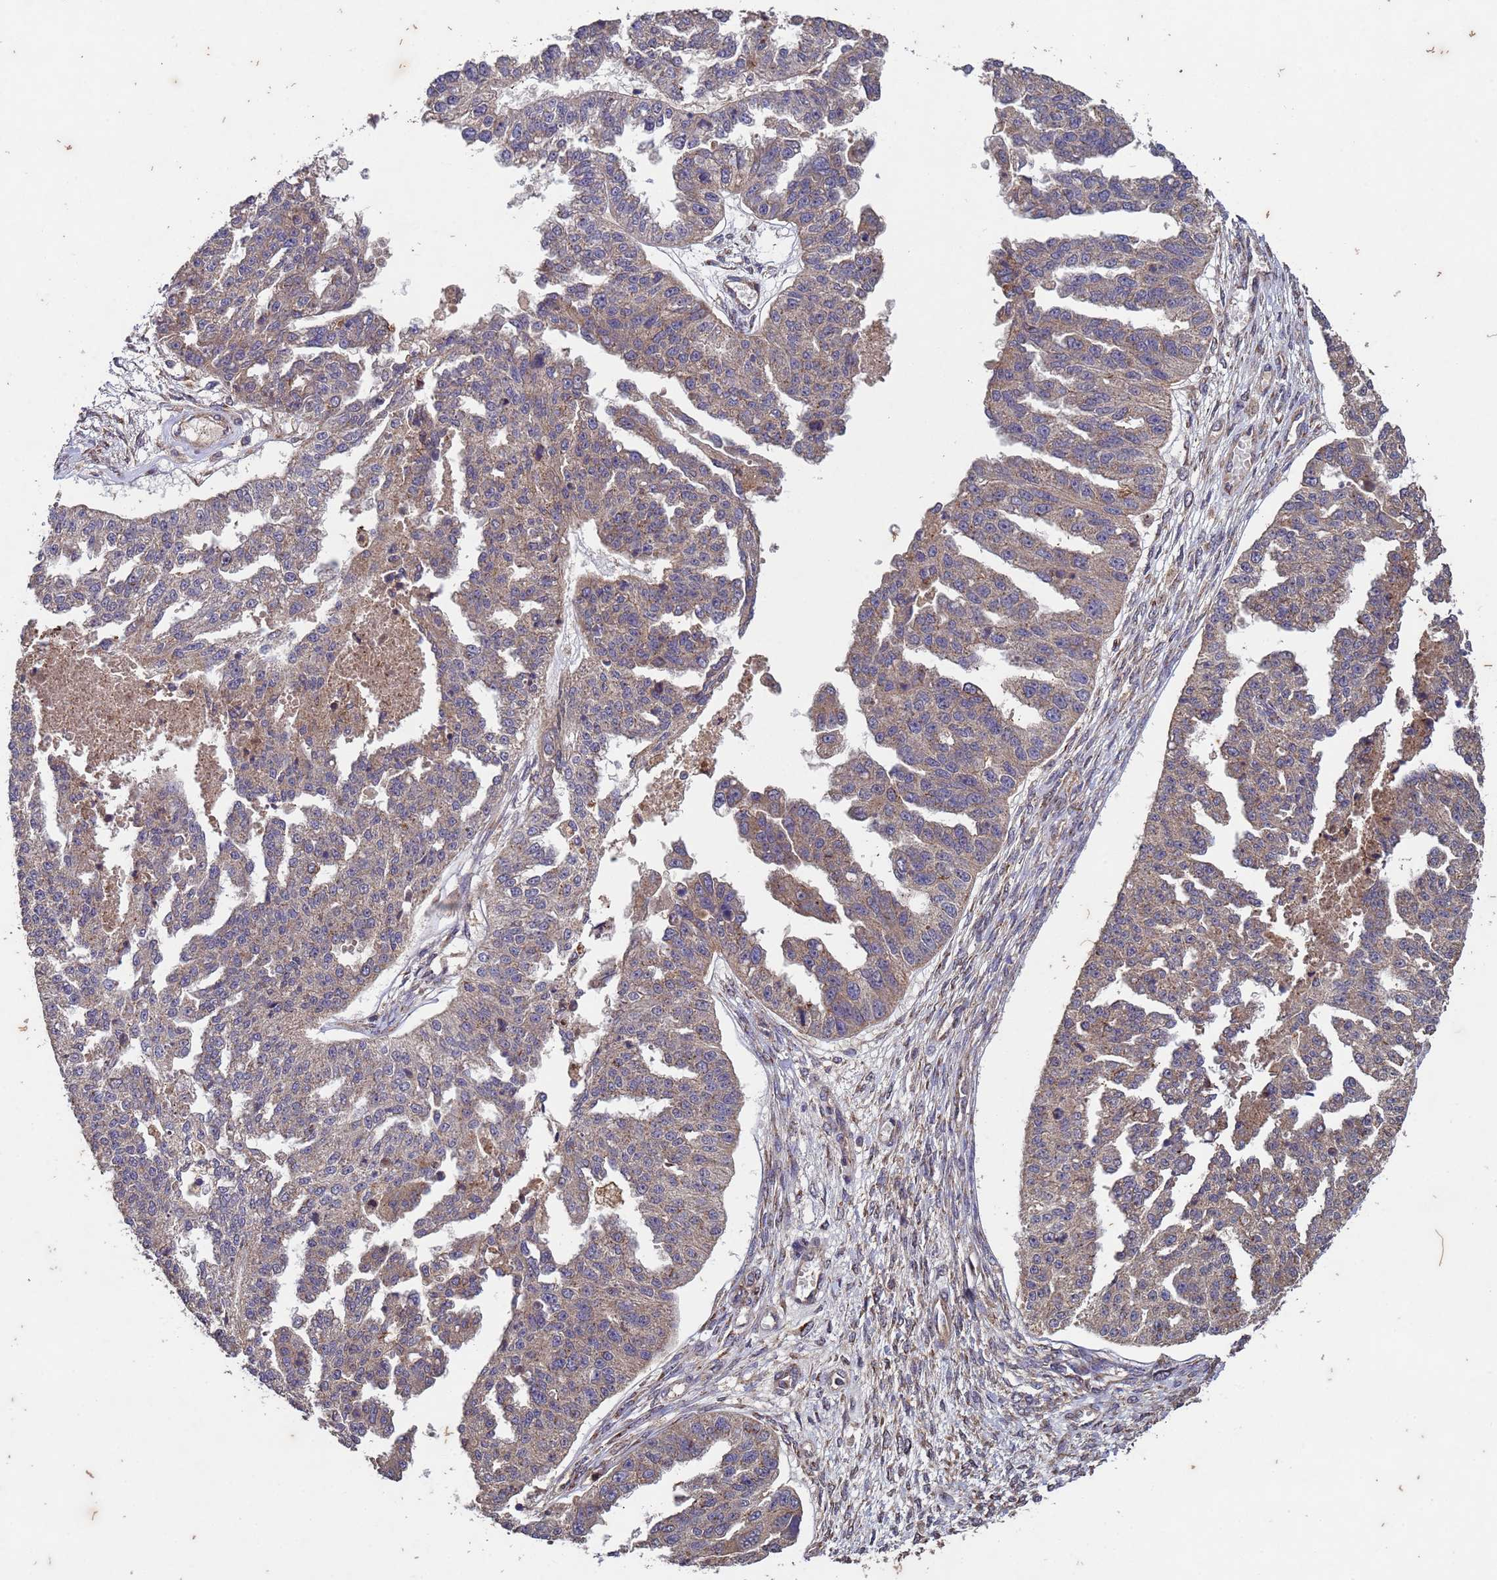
{"staining": {"intensity": "weak", "quantity": "25%-75%", "location": "cytoplasmic/membranous"}, "tissue": "ovarian cancer", "cell_type": "Tumor cells", "image_type": "cancer", "snomed": [{"axis": "morphology", "description": "Cystadenocarcinoma, serous, NOS"}, {"axis": "topography", "description": "Ovary"}], "caption": "A histopathology image showing weak cytoplasmic/membranous staining in about 25%-75% of tumor cells in serous cystadenocarcinoma (ovarian), as visualized by brown immunohistochemical staining.", "gene": "FASTKD1", "patient": {"sex": "female", "age": 58}}